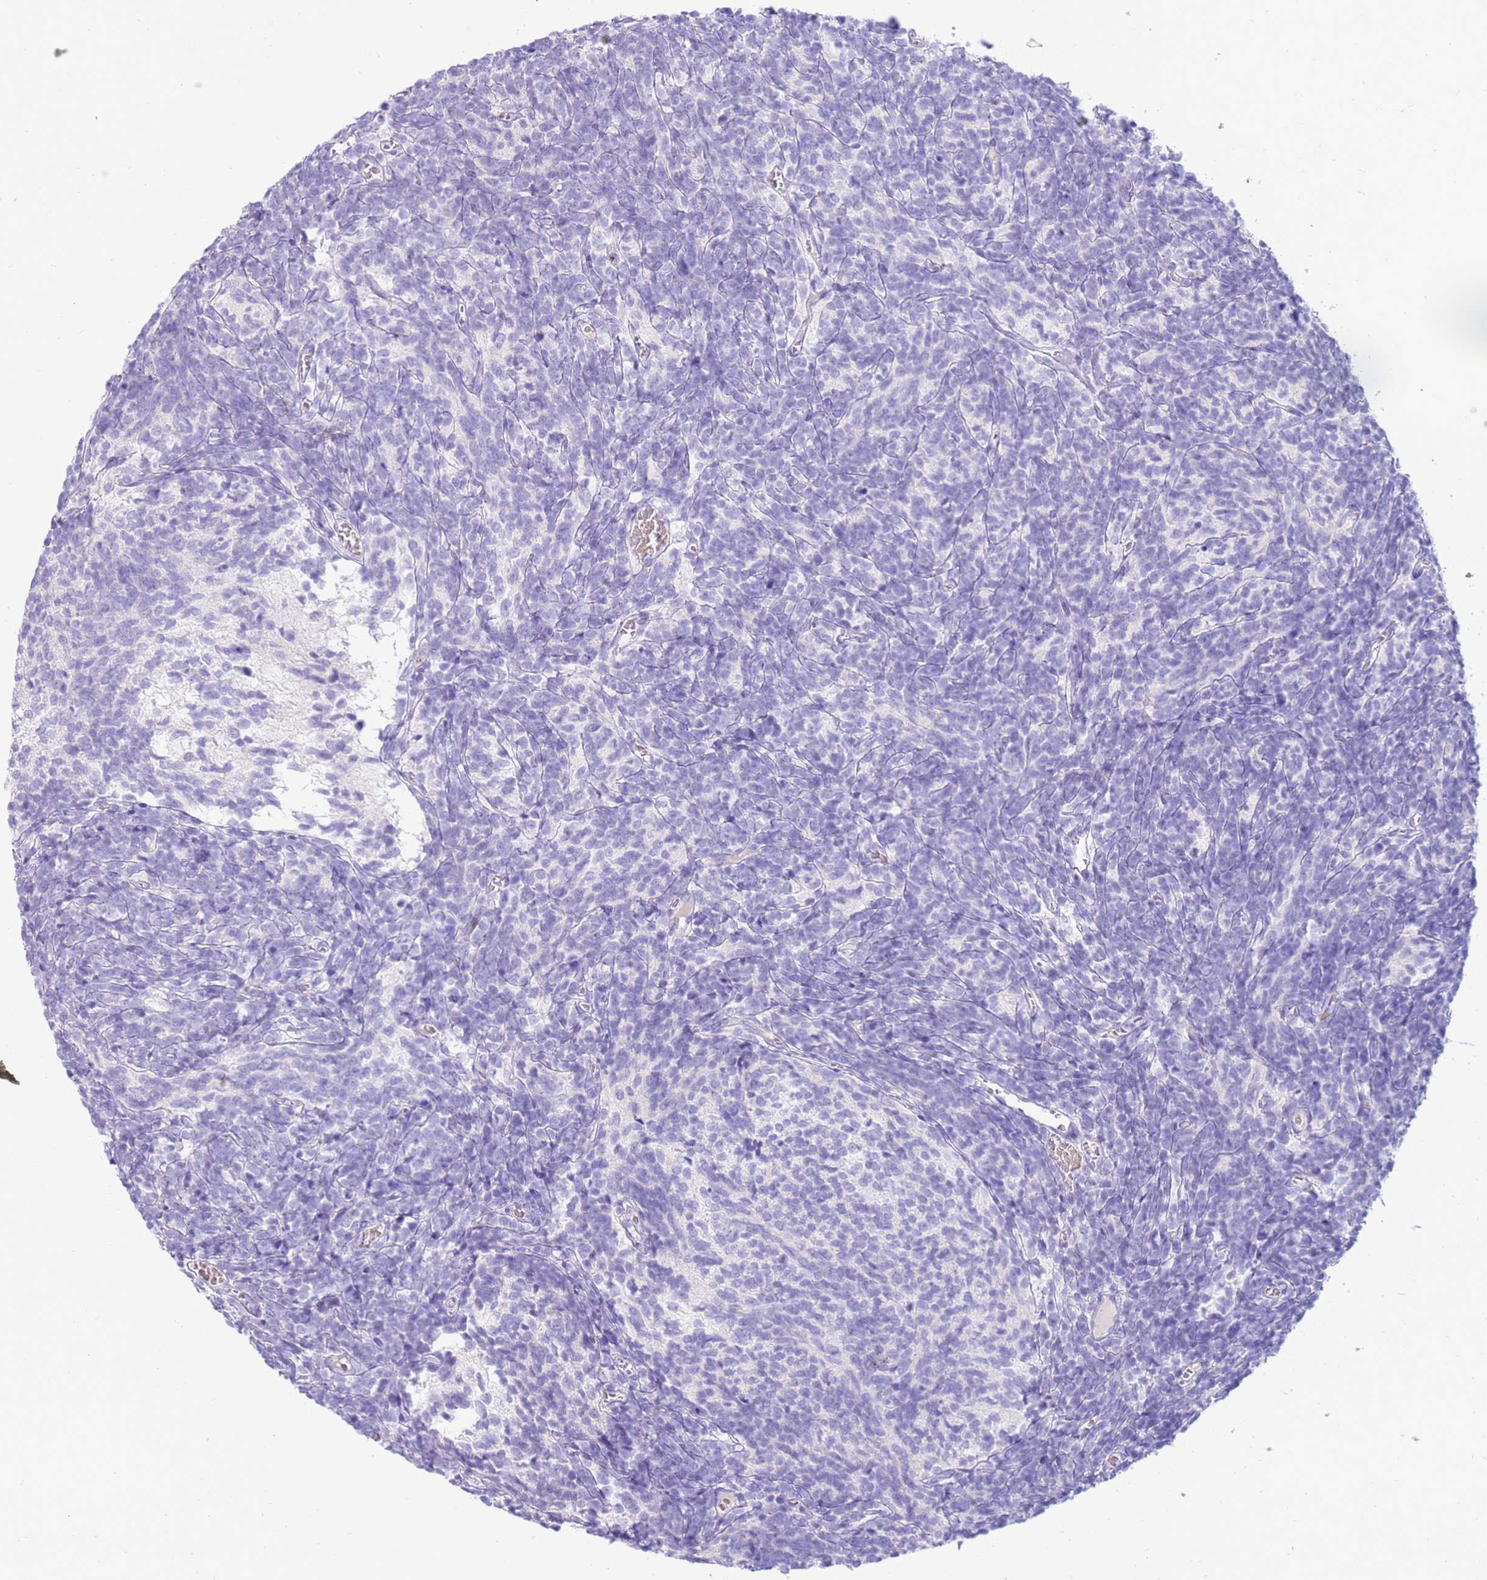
{"staining": {"intensity": "negative", "quantity": "none", "location": "none"}, "tissue": "glioma", "cell_type": "Tumor cells", "image_type": "cancer", "snomed": [{"axis": "morphology", "description": "Glioma, malignant, Low grade"}, {"axis": "topography", "description": "Brain"}], "caption": "The micrograph reveals no staining of tumor cells in glioma.", "gene": "EVPLL", "patient": {"sex": "female", "age": 1}}